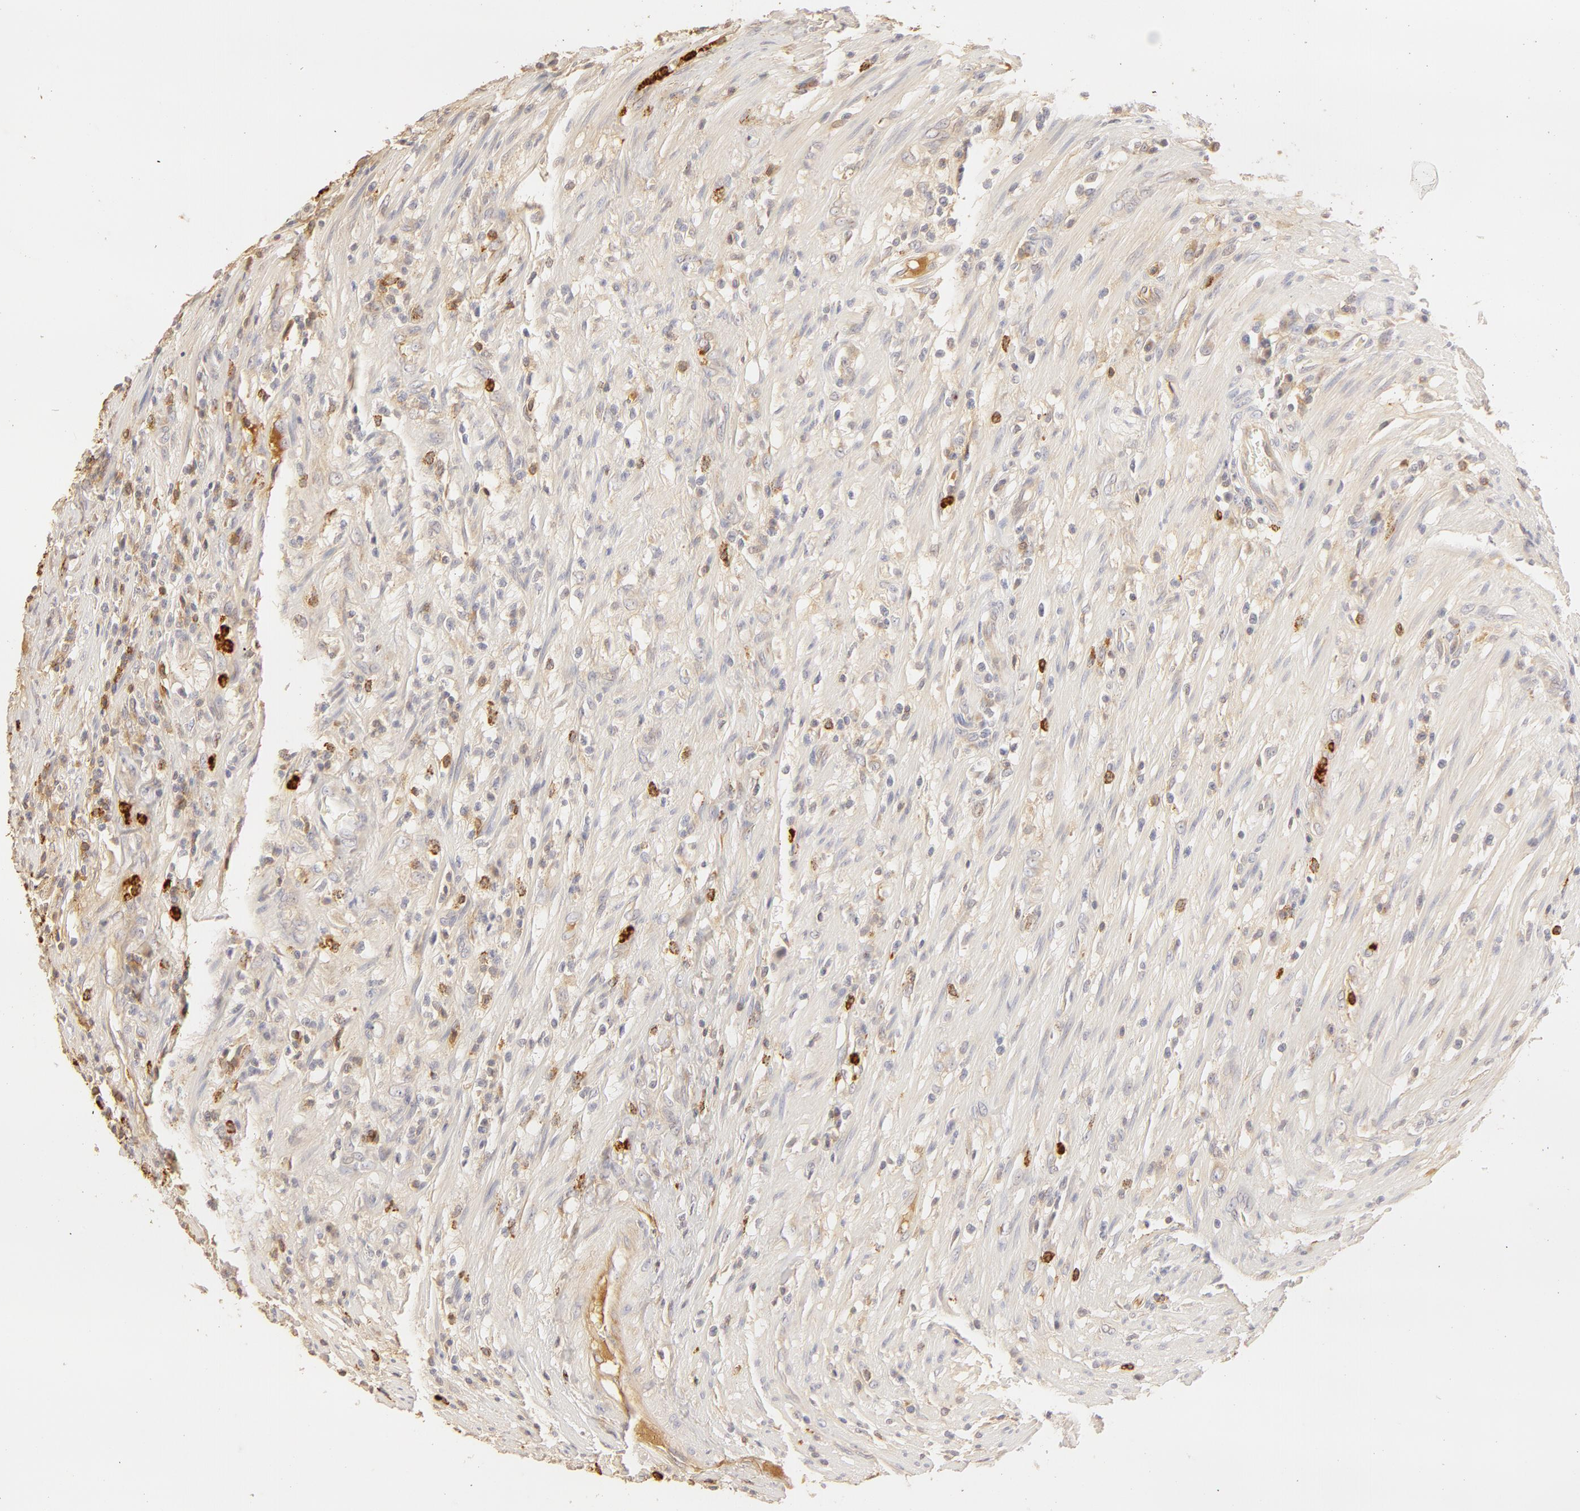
{"staining": {"intensity": "negative", "quantity": "none", "location": "none"}, "tissue": "colorectal cancer", "cell_type": "Tumor cells", "image_type": "cancer", "snomed": [{"axis": "morphology", "description": "Adenocarcinoma, NOS"}, {"axis": "topography", "description": "Colon"}], "caption": "A histopathology image of colorectal cancer (adenocarcinoma) stained for a protein displays no brown staining in tumor cells.", "gene": "C1R", "patient": {"sex": "male", "age": 54}}